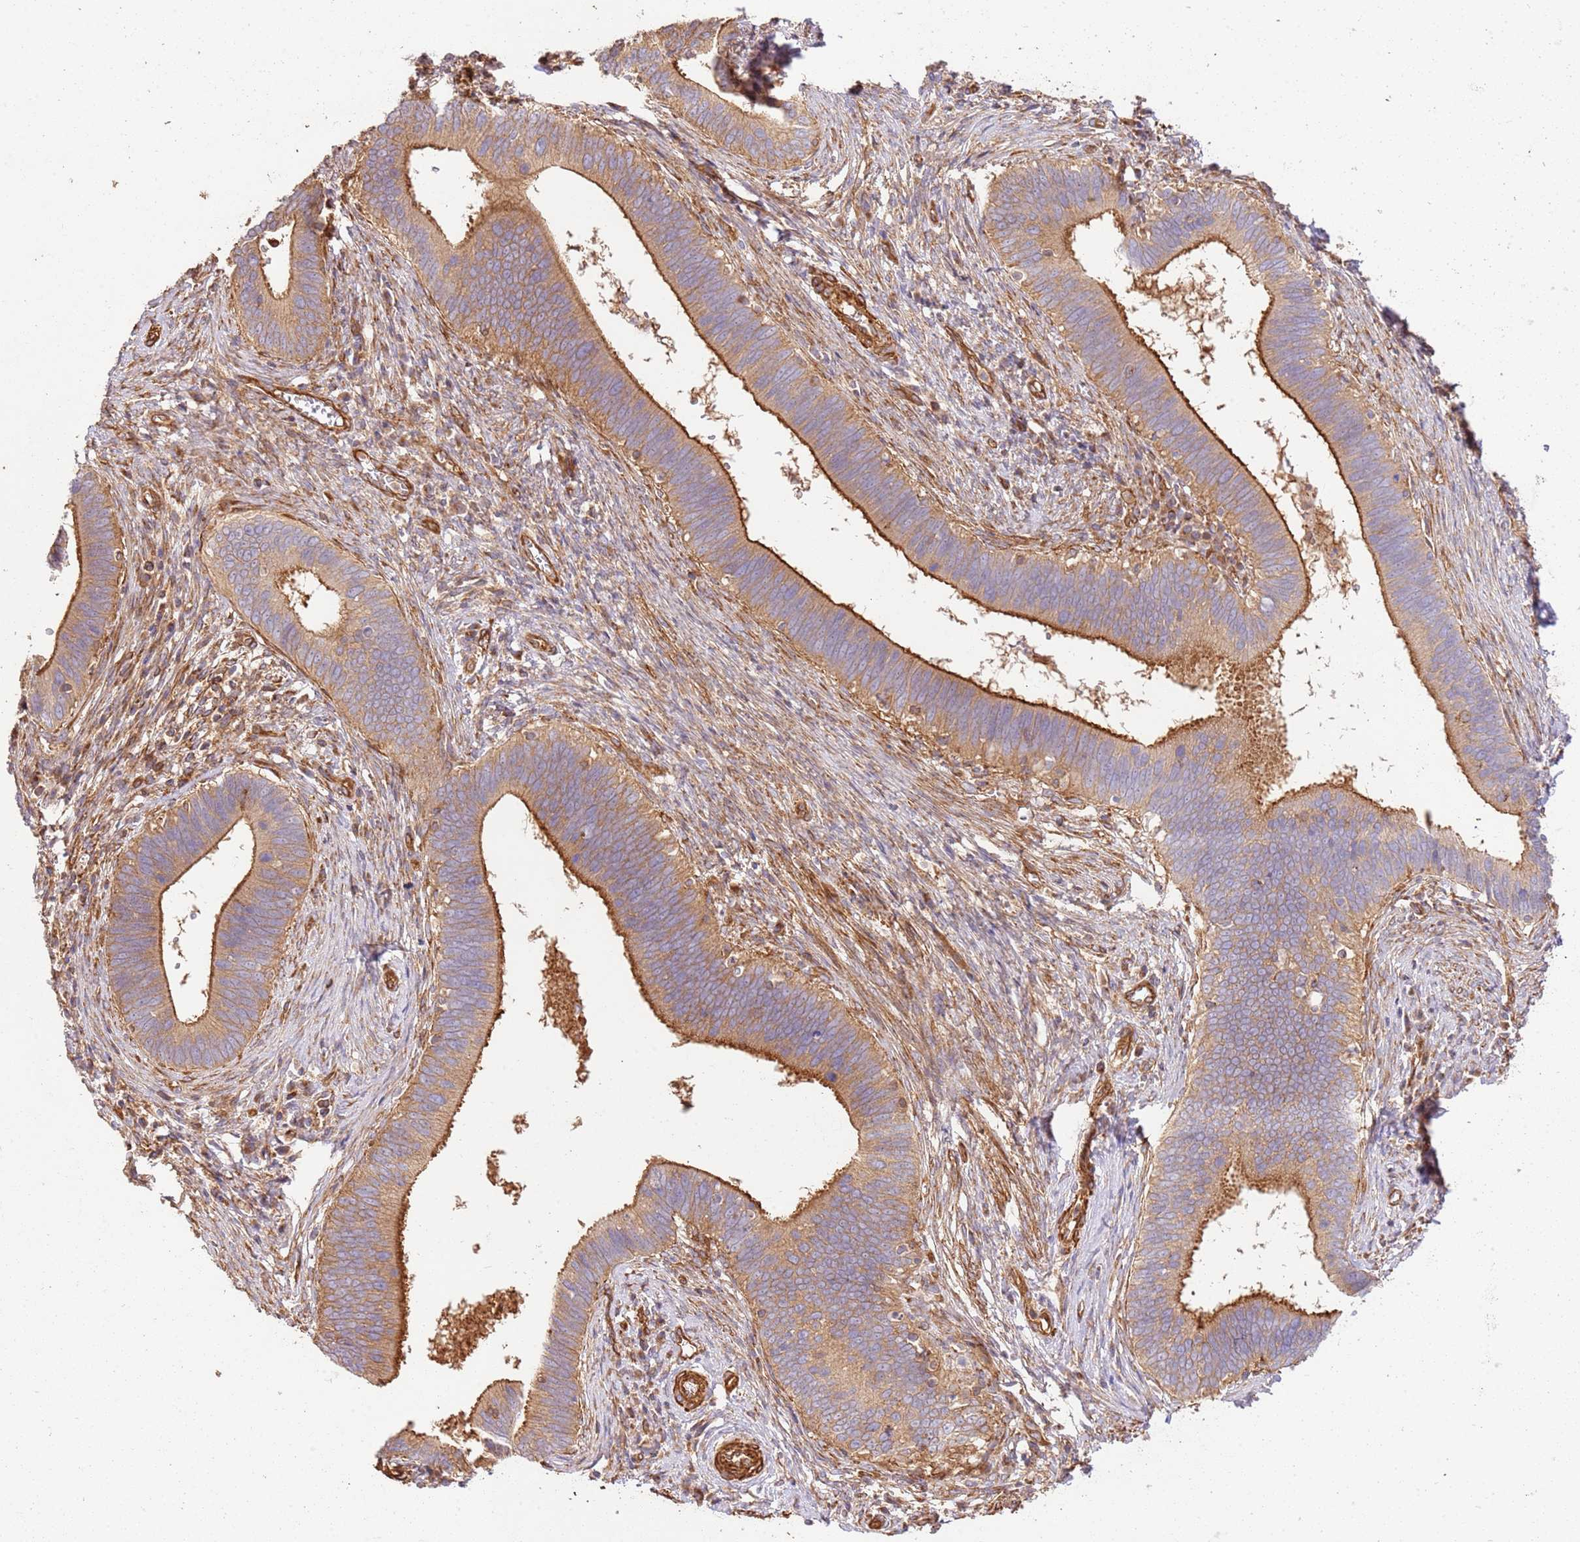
{"staining": {"intensity": "moderate", "quantity": ">75%", "location": "cytoplasmic/membranous"}, "tissue": "cervical cancer", "cell_type": "Tumor cells", "image_type": "cancer", "snomed": [{"axis": "morphology", "description": "Adenocarcinoma, NOS"}, {"axis": "topography", "description": "Cervix"}], "caption": "Brown immunohistochemical staining in human adenocarcinoma (cervical) exhibits moderate cytoplasmic/membranous expression in about >75% of tumor cells.", "gene": "ZBTB39", "patient": {"sex": "female", "age": 42}}